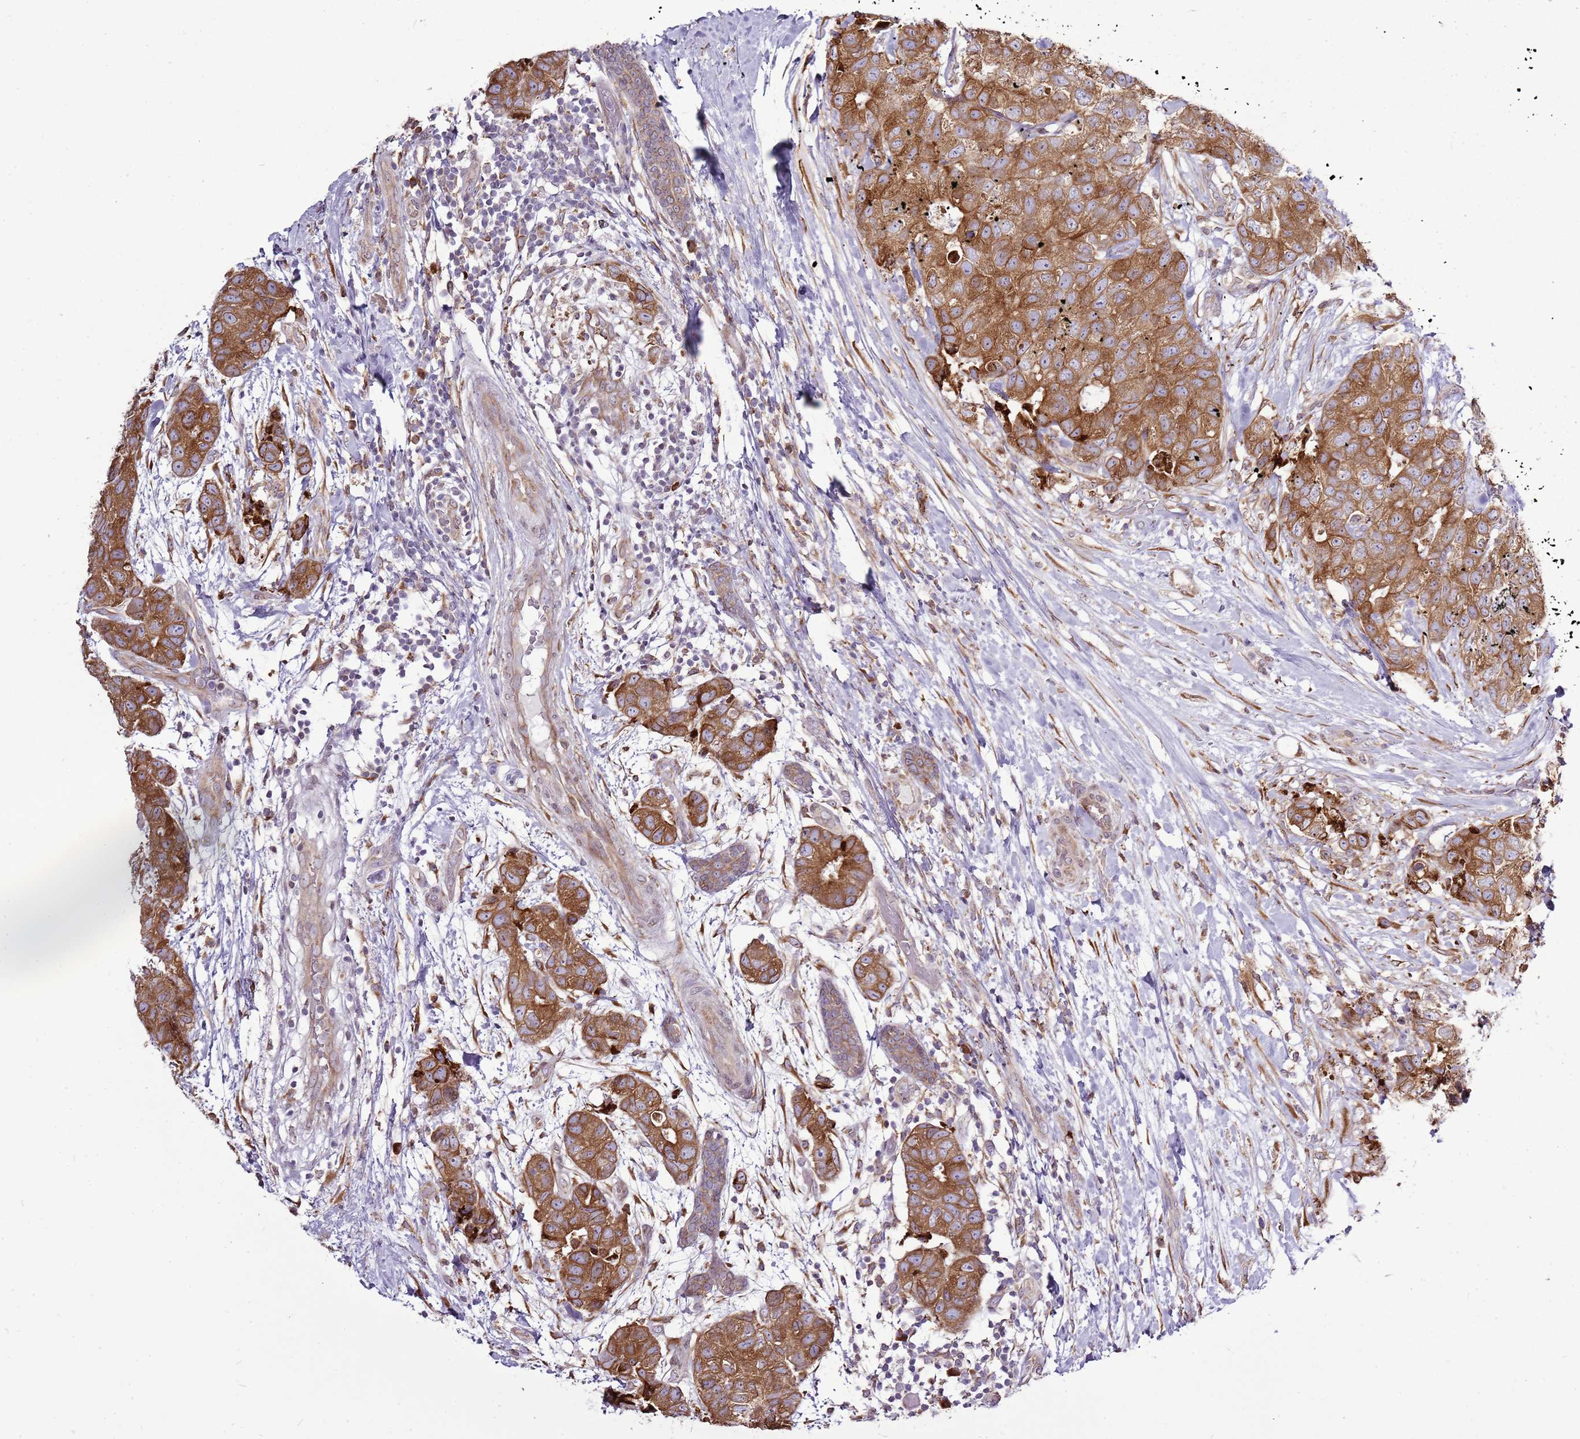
{"staining": {"intensity": "moderate", "quantity": ">75%", "location": "cytoplasmic/membranous"}, "tissue": "breast cancer", "cell_type": "Tumor cells", "image_type": "cancer", "snomed": [{"axis": "morphology", "description": "Duct carcinoma"}, {"axis": "topography", "description": "Breast"}], "caption": "Infiltrating ductal carcinoma (breast) stained with a brown dye shows moderate cytoplasmic/membranous positive expression in about >75% of tumor cells.", "gene": "TMED10", "patient": {"sex": "female", "age": 62}}